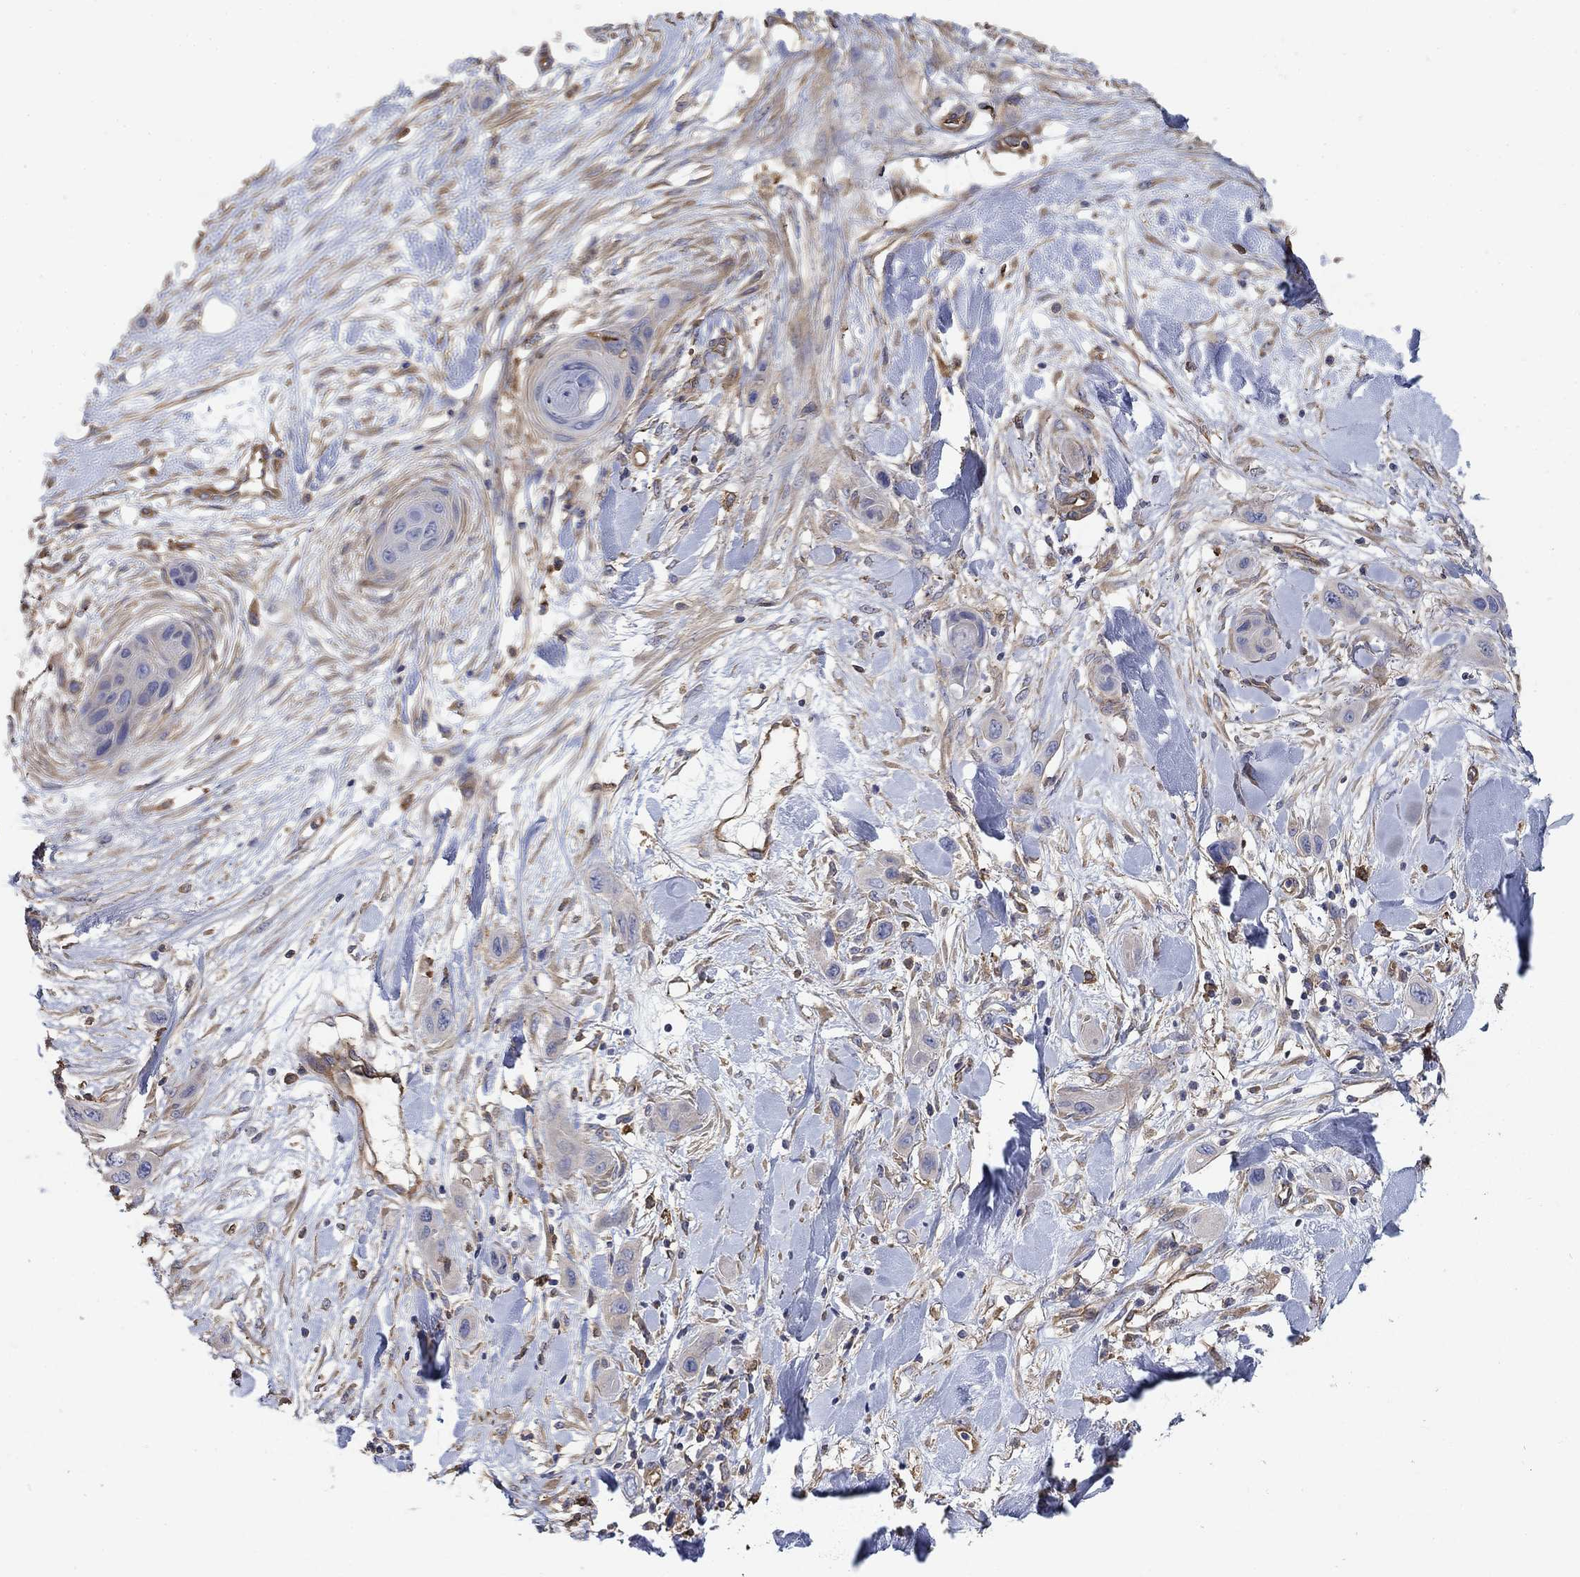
{"staining": {"intensity": "negative", "quantity": "none", "location": "none"}, "tissue": "skin cancer", "cell_type": "Tumor cells", "image_type": "cancer", "snomed": [{"axis": "morphology", "description": "Squamous cell carcinoma, NOS"}, {"axis": "topography", "description": "Skin"}], "caption": "DAB immunohistochemical staining of skin squamous cell carcinoma reveals no significant expression in tumor cells. Brightfield microscopy of immunohistochemistry (IHC) stained with DAB (3,3'-diaminobenzidine) (brown) and hematoxylin (blue), captured at high magnification.", "gene": "DPYSL2", "patient": {"sex": "male", "age": 79}}